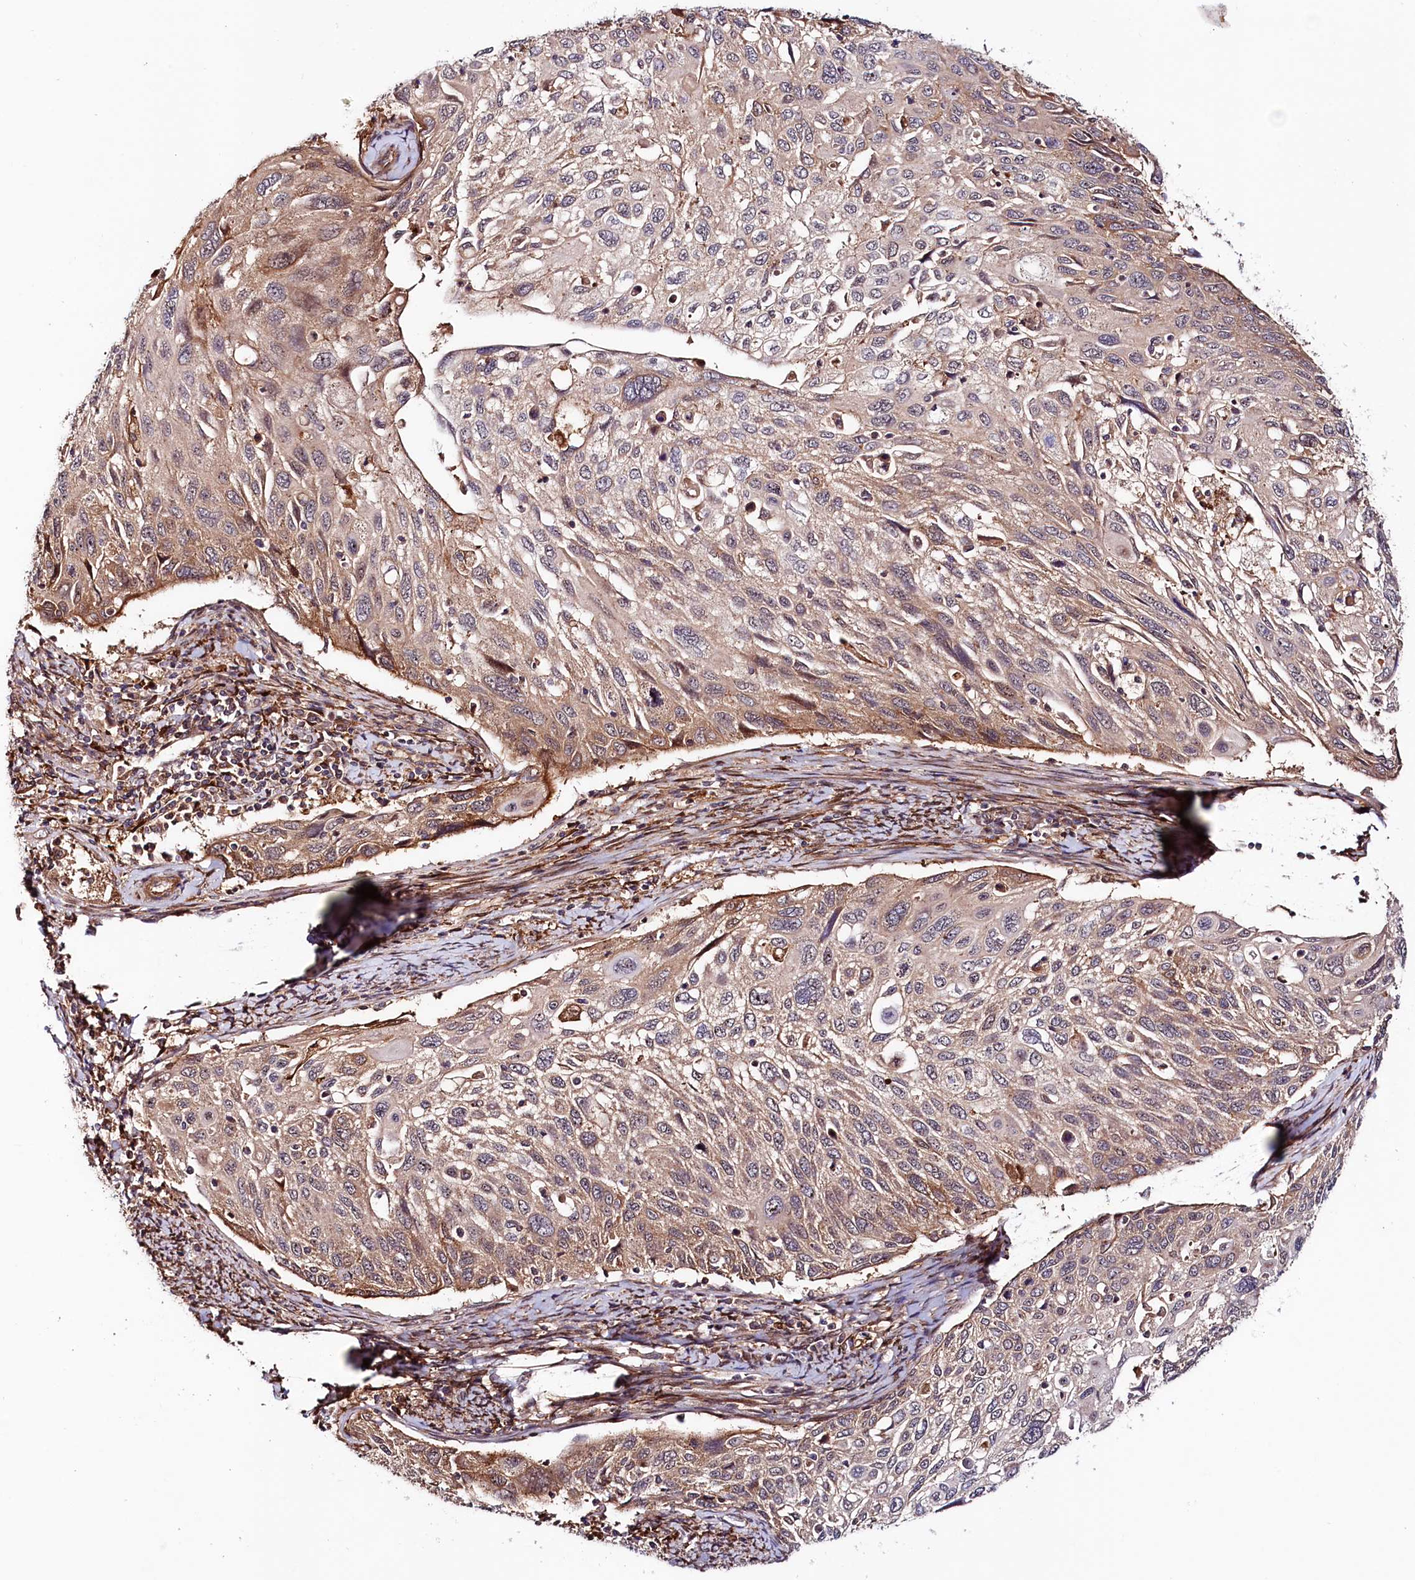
{"staining": {"intensity": "weak", "quantity": "25%-75%", "location": "cytoplasmic/membranous"}, "tissue": "cervical cancer", "cell_type": "Tumor cells", "image_type": "cancer", "snomed": [{"axis": "morphology", "description": "Squamous cell carcinoma, NOS"}, {"axis": "topography", "description": "Cervix"}], "caption": "A micrograph of cervical squamous cell carcinoma stained for a protein shows weak cytoplasmic/membranous brown staining in tumor cells.", "gene": "NEDD1", "patient": {"sex": "female", "age": 70}}